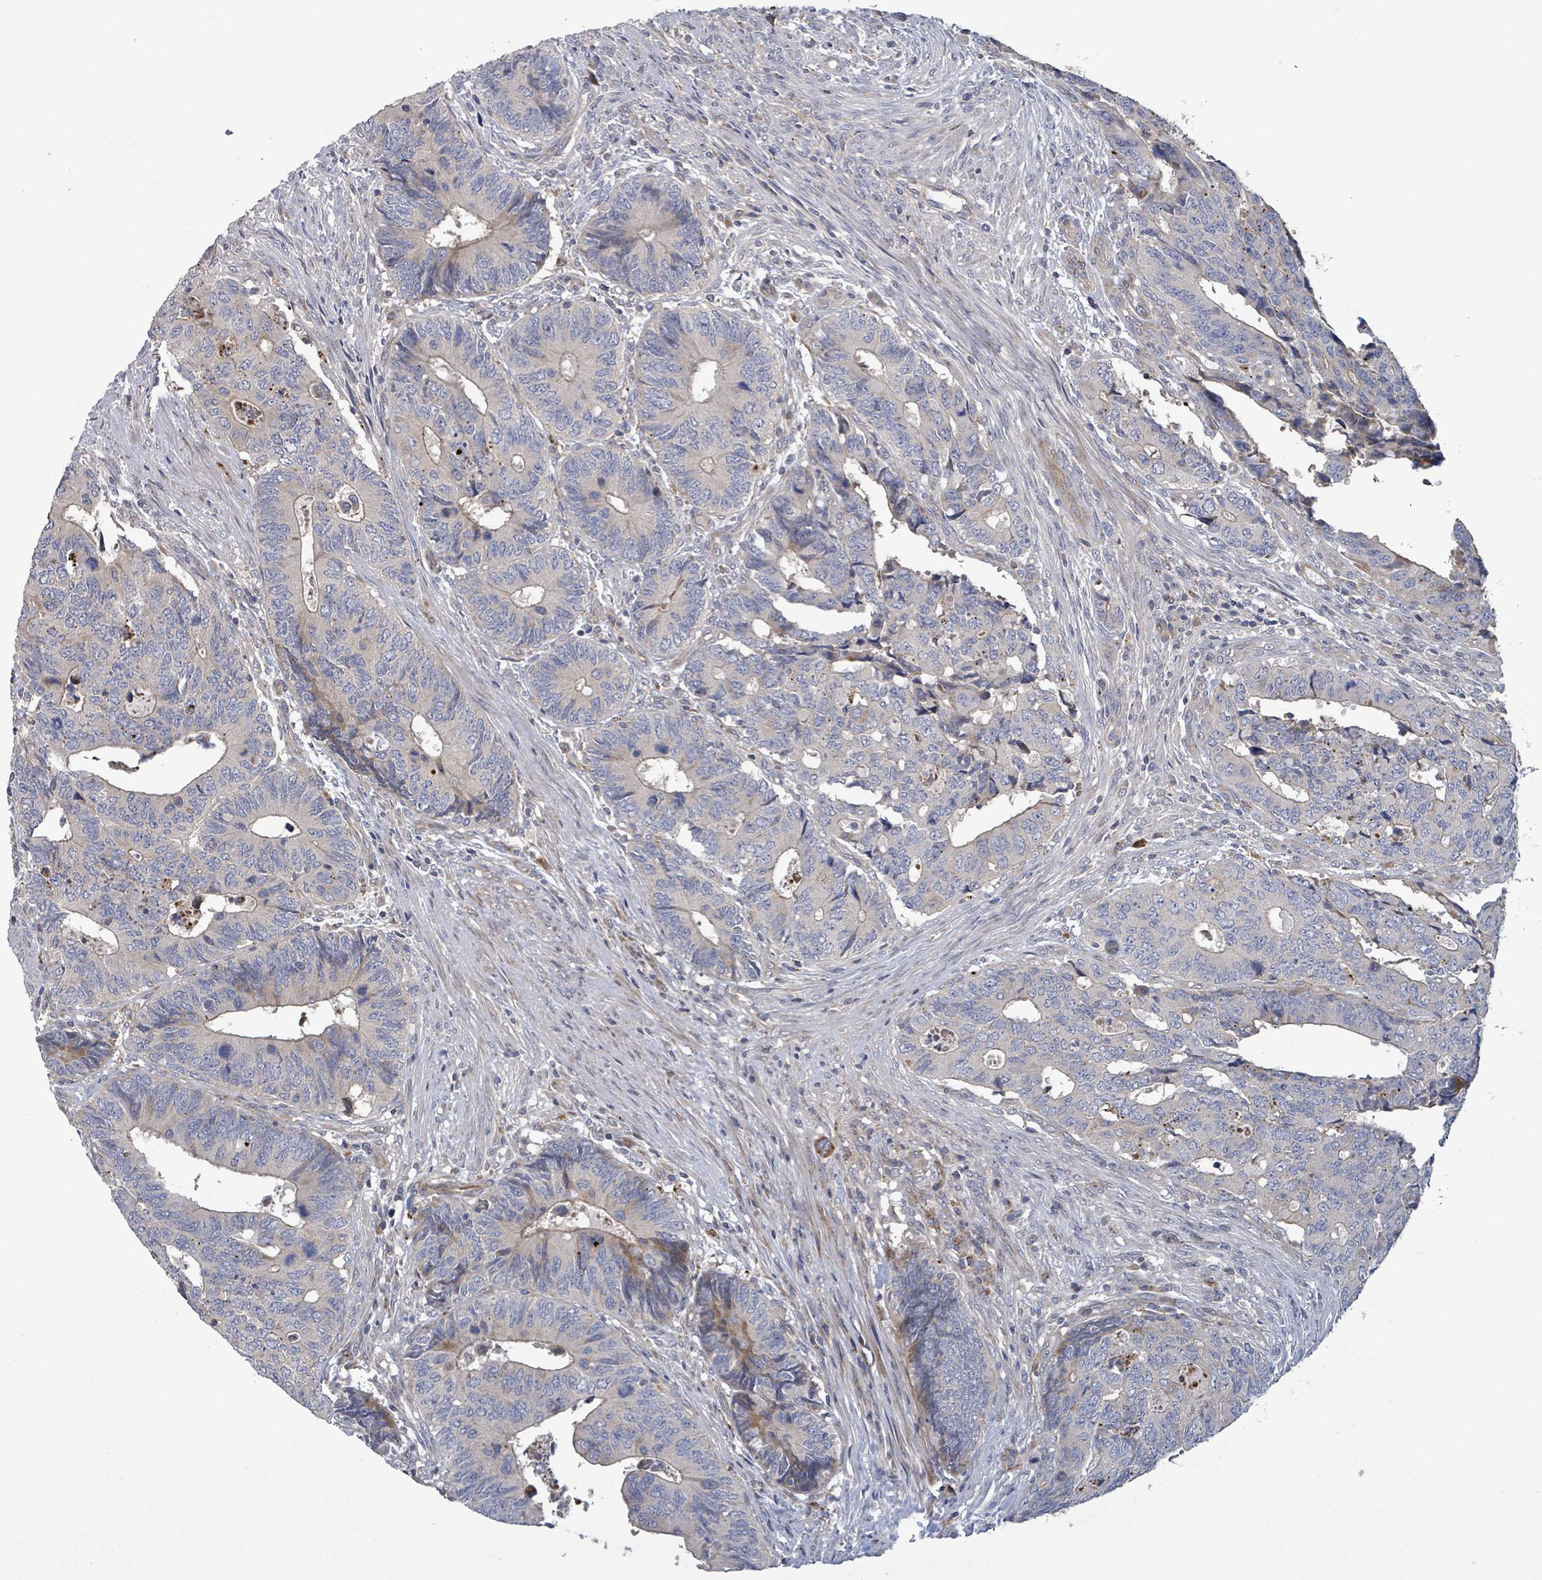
{"staining": {"intensity": "weak", "quantity": "<25%", "location": "cytoplasmic/membranous"}, "tissue": "colorectal cancer", "cell_type": "Tumor cells", "image_type": "cancer", "snomed": [{"axis": "morphology", "description": "Adenocarcinoma, NOS"}, {"axis": "topography", "description": "Colon"}], "caption": "This is an immunohistochemistry (IHC) image of human colorectal cancer. There is no staining in tumor cells.", "gene": "DIPK2A", "patient": {"sex": "male", "age": 87}}